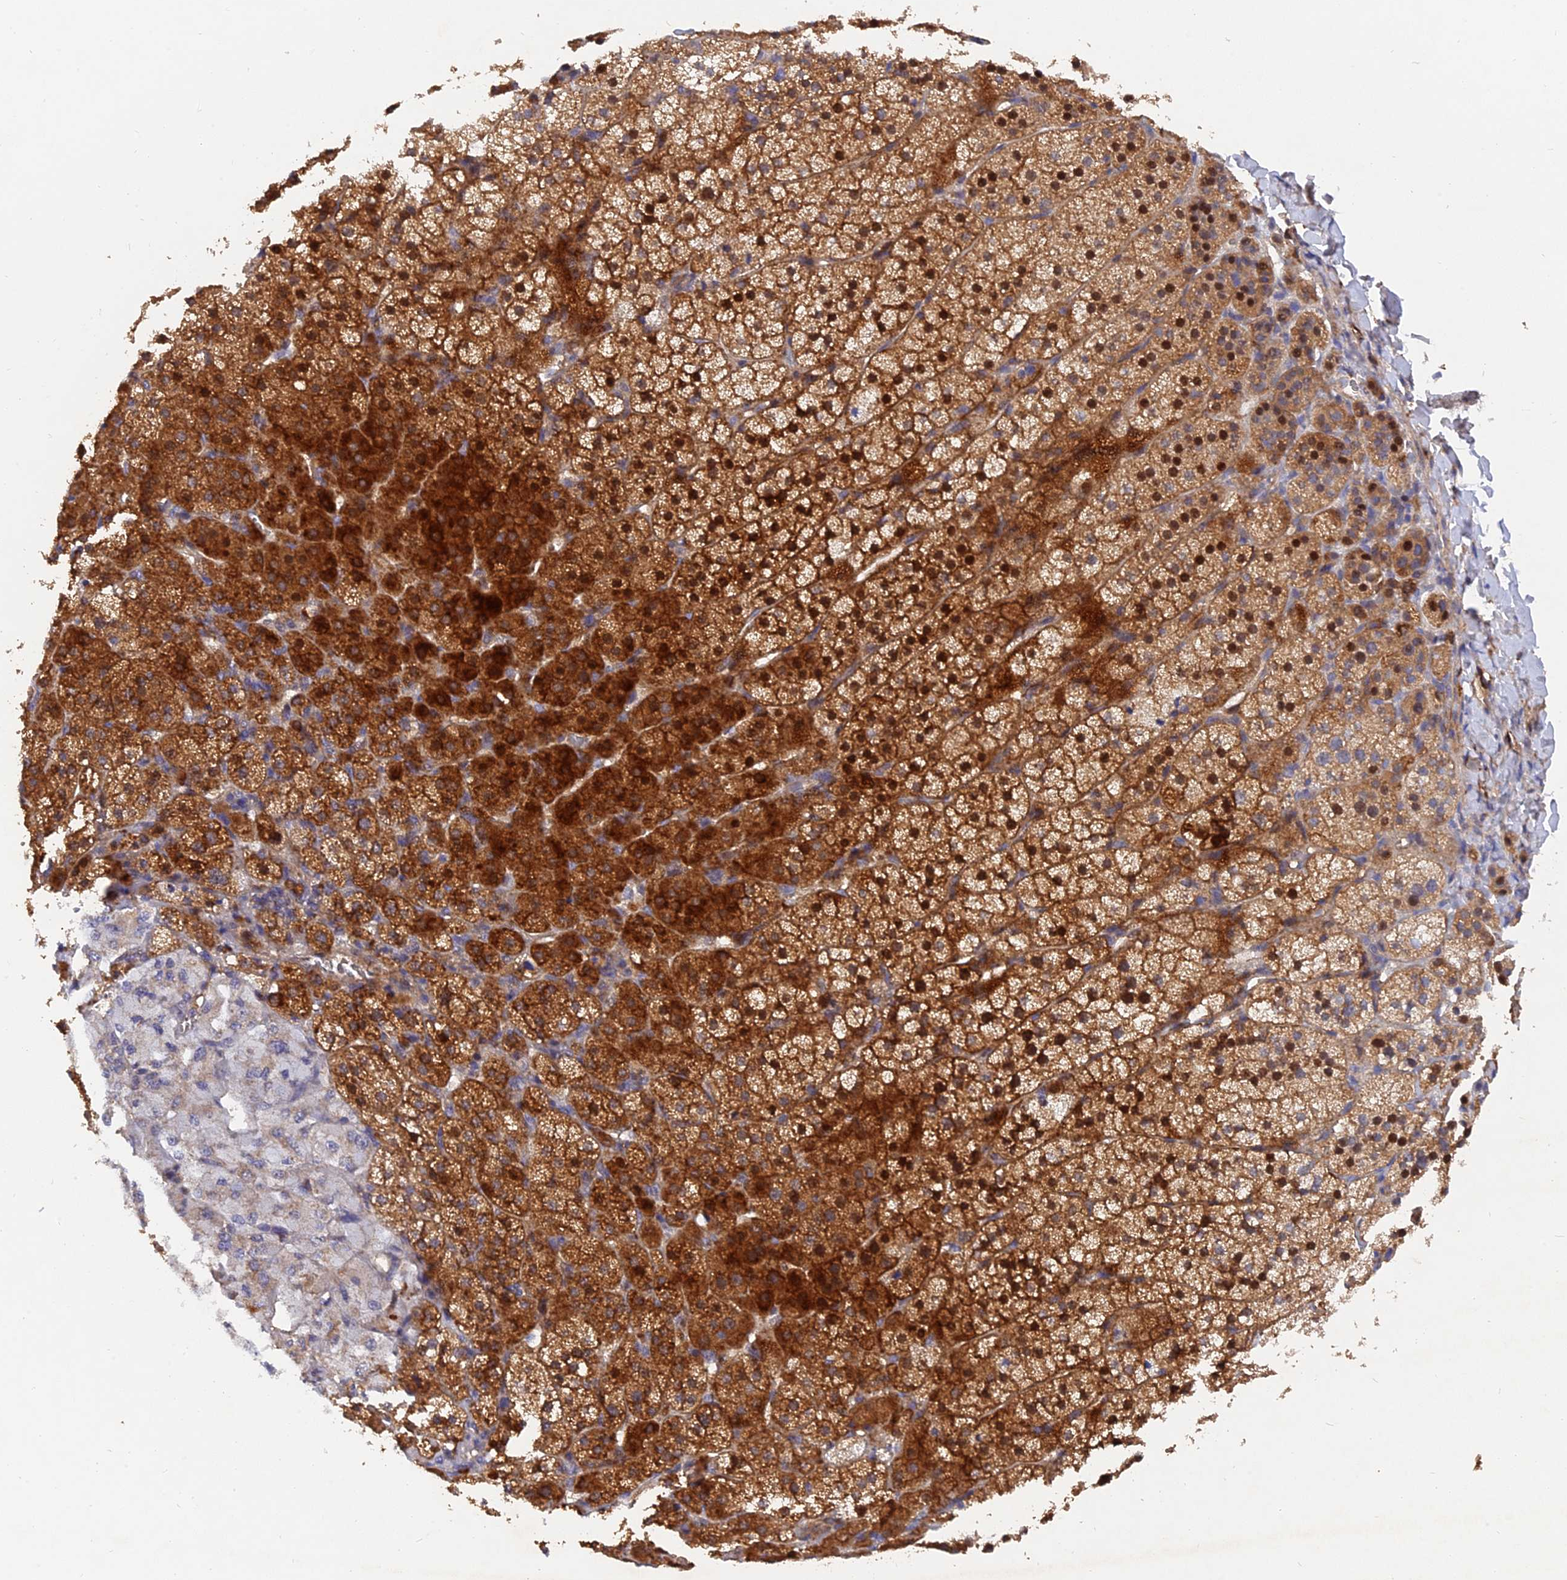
{"staining": {"intensity": "strong", "quantity": ">75%", "location": "cytoplasmic/membranous,nuclear"}, "tissue": "adrenal gland", "cell_type": "Glandular cells", "image_type": "normal", "snomed": [{"axis": "morphology", "description": "Normal tissue, NOS"}, {"axis": "topography", "description": "Adrenal gland"}], "caption": "Glandular cells reveal strong cytoplasmic/membranous,nuclear expression in about >75% of cells in unremarkable adrenal gland.", "gene": "SLC38A11", "patient": {"sex": "female", "age": 44}}